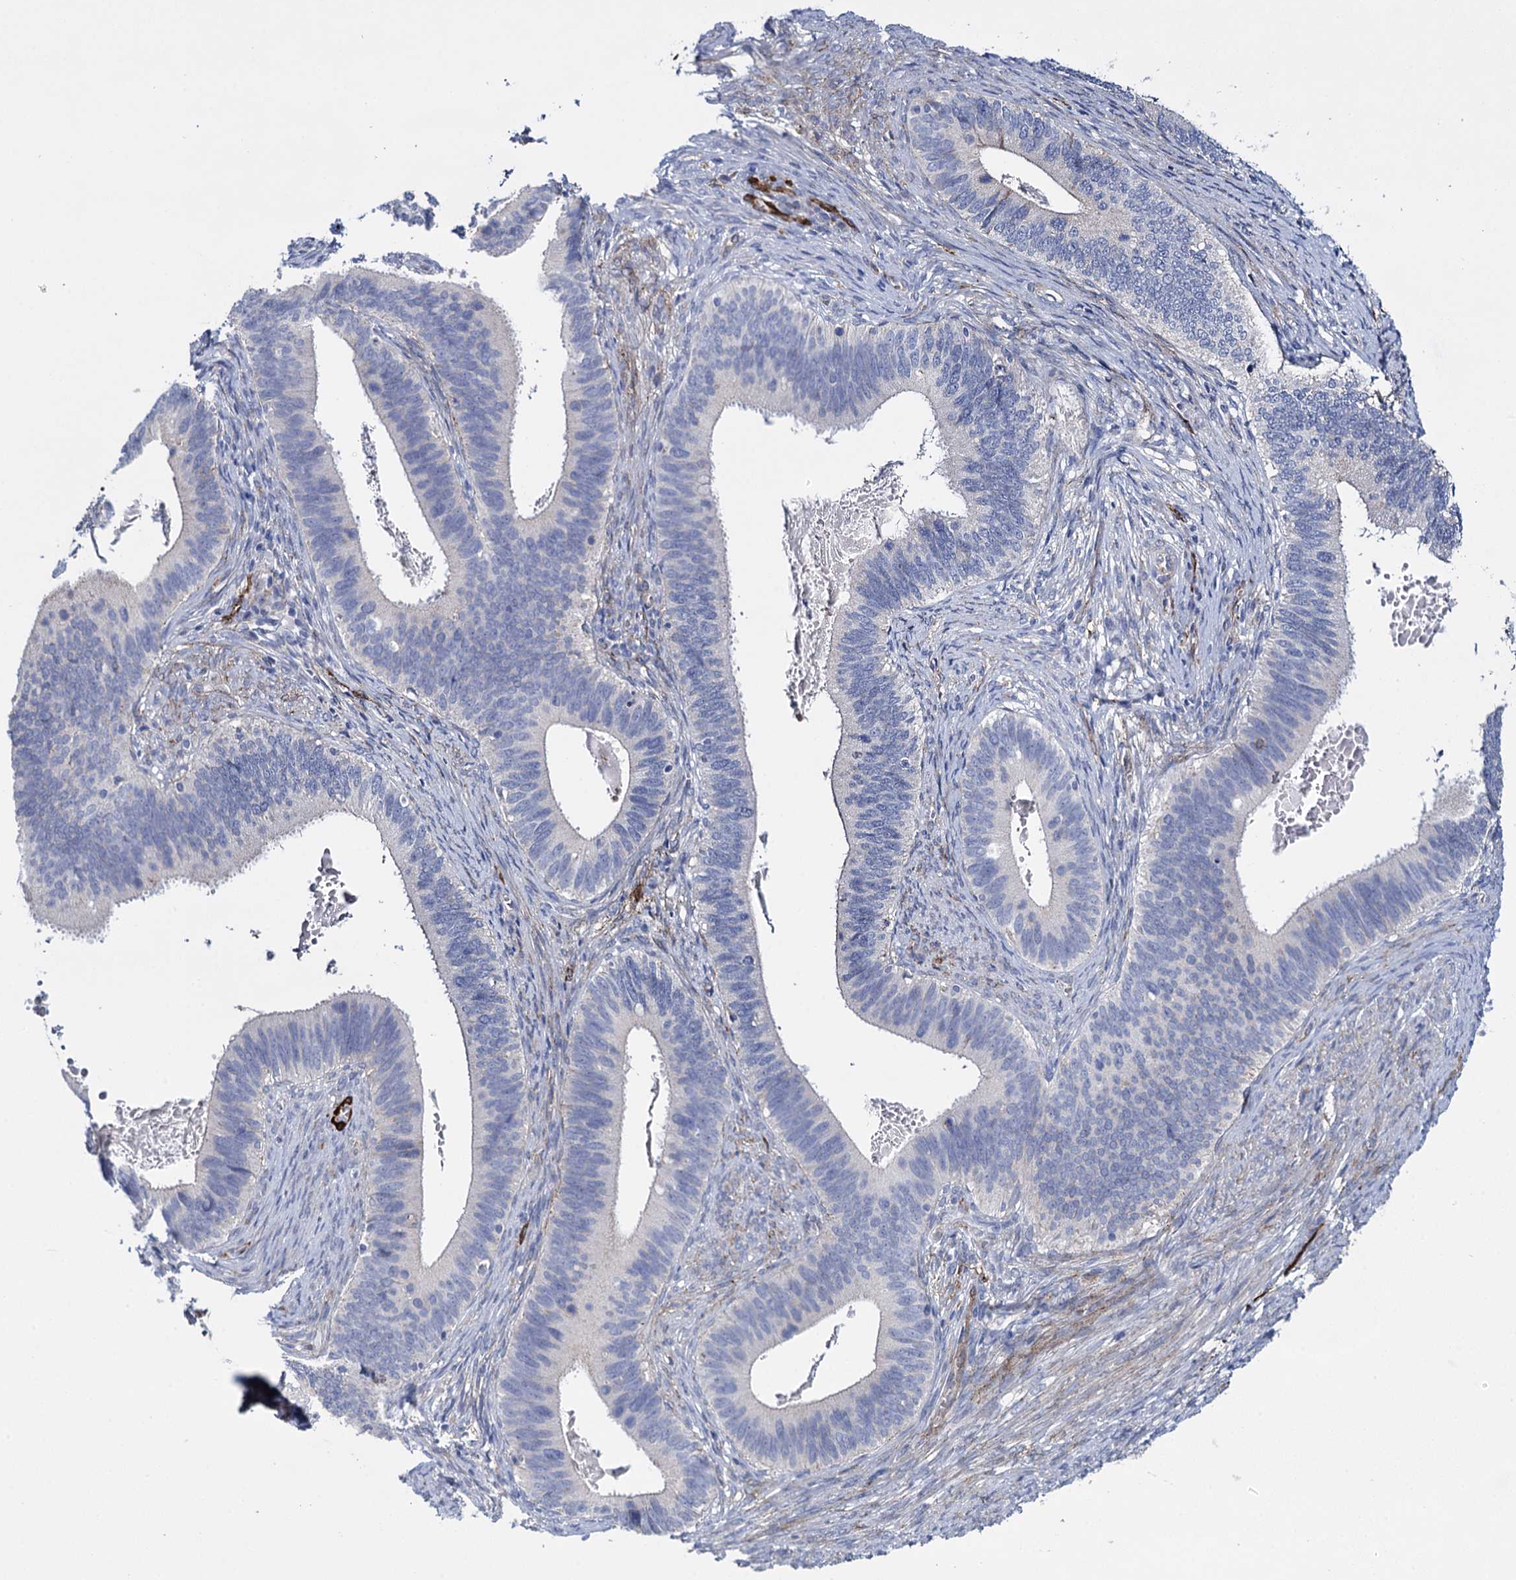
{"staining": {"intensity": "negative", "quantity": "none", "location": "none"}, "tissue": "cervical cancer", "cell_type": "Tumor cells", "image_type": "cancer", "snomed": [{"axis": "morphology", "description": "Adenocarcinoma, NOS"}, {"axis": "topography", "description": "Cervix"}], "caption": "This is an IHC photomicrograph of cervical cancer (adenocarcinoma). There is no expression in tumor cells.", "gene": "SNCG", "patient": {"sex": "female", "age": 42}}